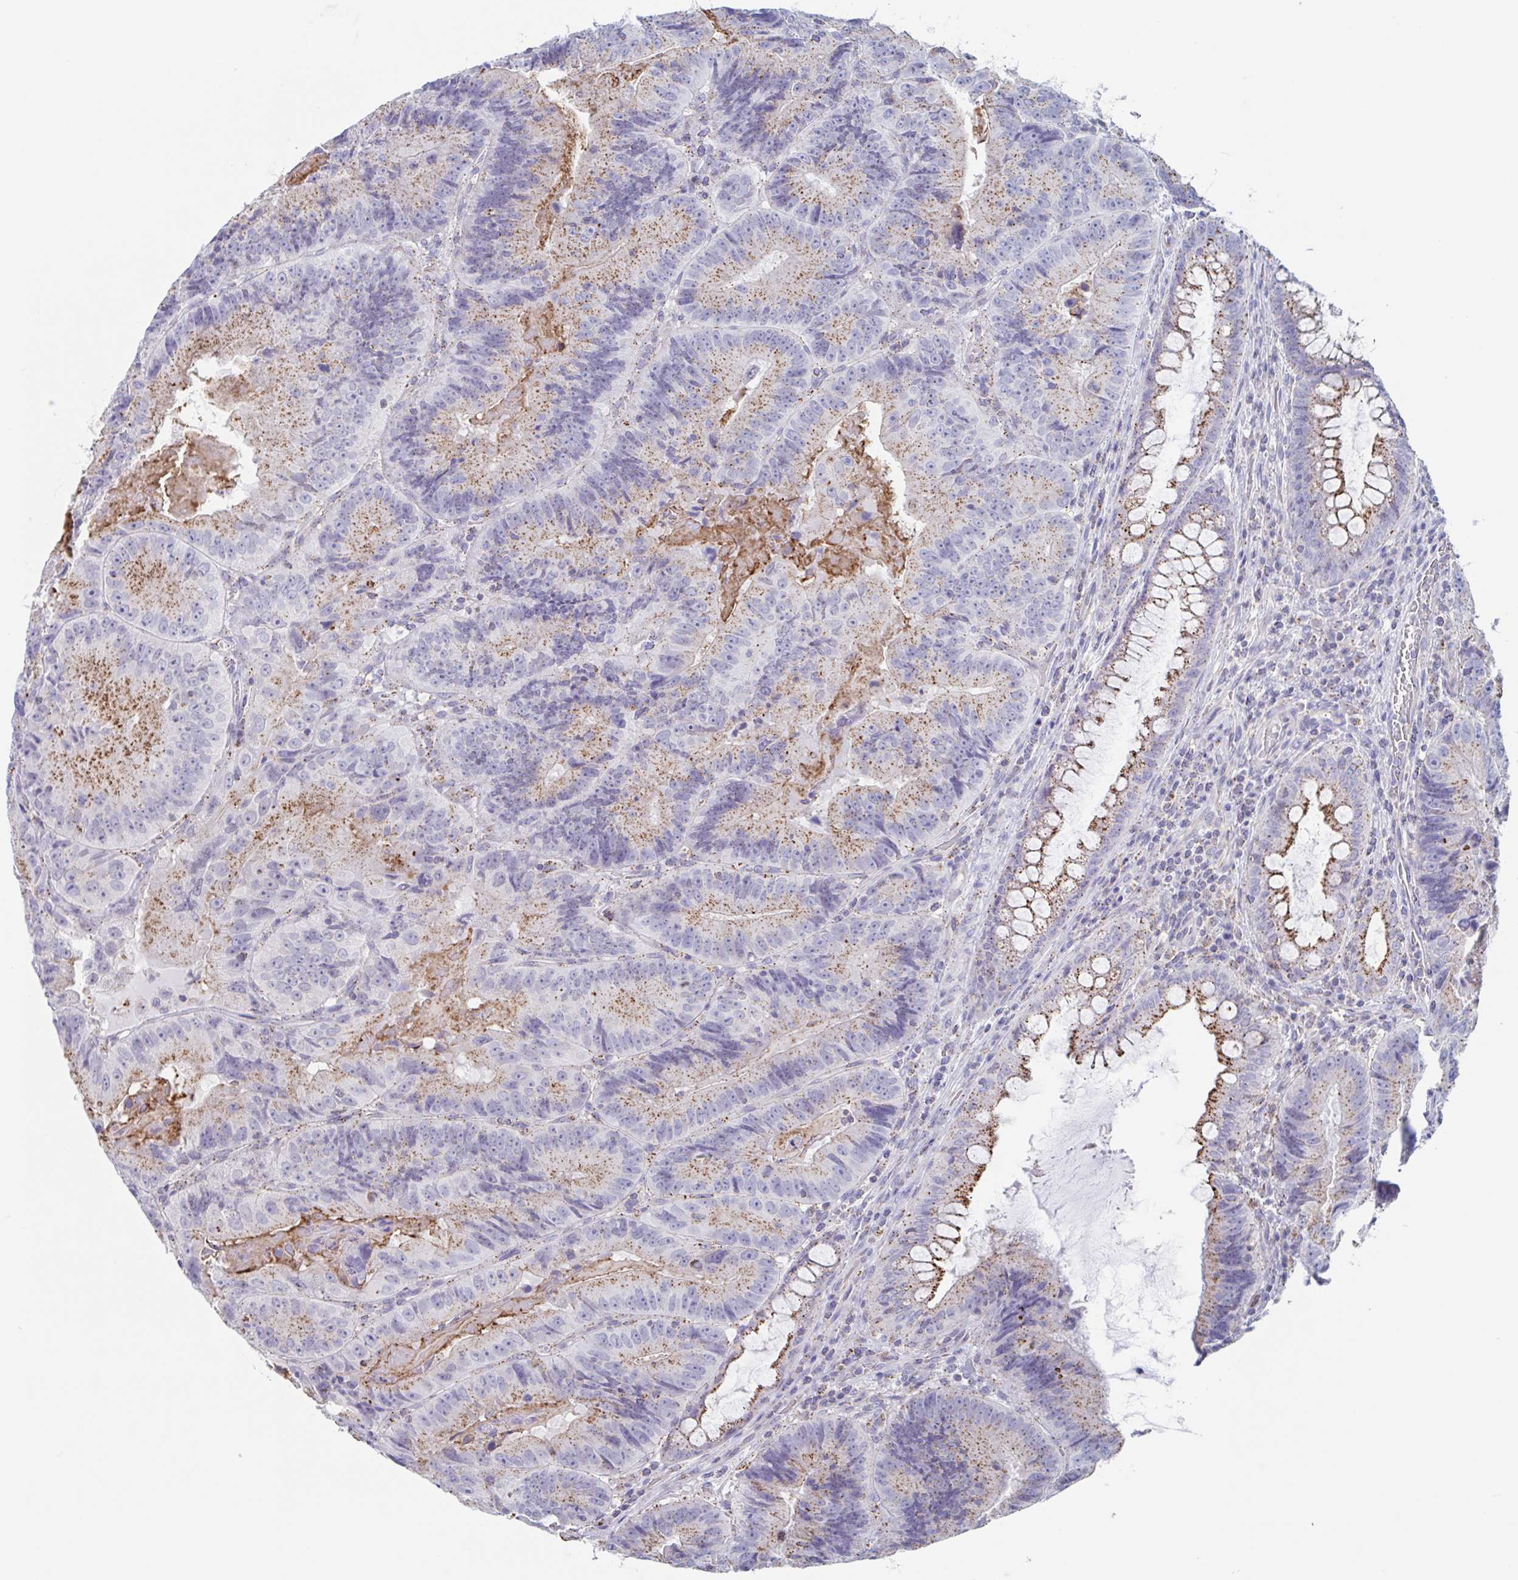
{"staining": {"intensity": "moderate", "quantity": ">75%", "location": "cytoplasmic/membranous"}, "tissue": "colorectal cancer", "cell_type": "Tumor cells", "image_type": "cancer", "snomed": [{"axis": "morphology", "description": "Adenocarcinoma, NOS"}, {"axis": "topography", "description": "Colon"}], "caption": "About >75% of tumor cells in human colorectal cancer display moderate cytoplasmic/membranous protein staining as visualized by brown immunohistochemical staining.", "gene": "CHMP5", "patient": {"sex": "female", "age": 86}}